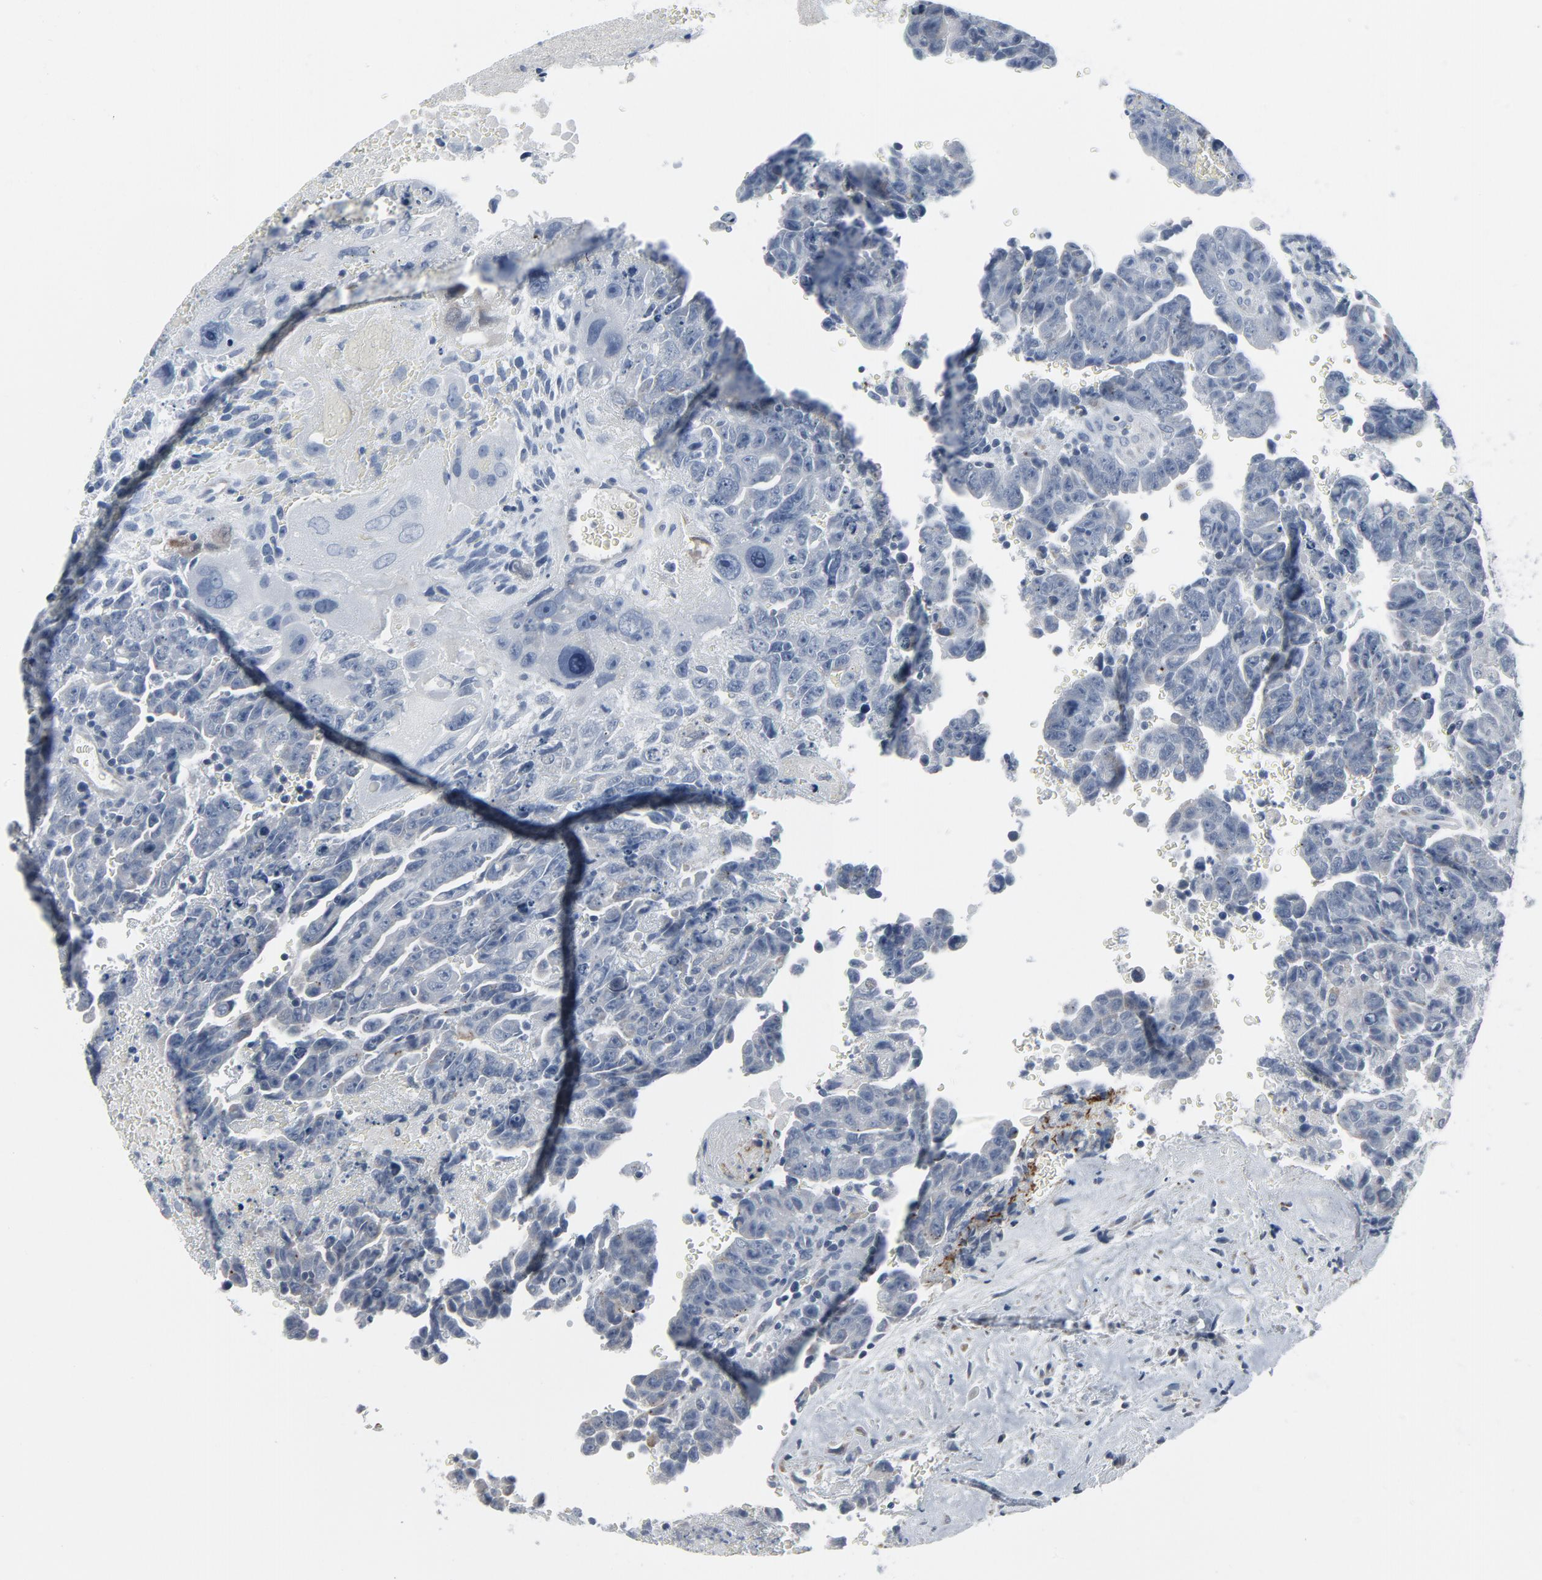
{"staining": {"intensity": "negative", "quantity": "none", "location": "none"}, "tissue": "testis cancer", "cell_type": "Tumor cells", "image_type": "cancer", "snomed": [{"axis": "morphology", "description": "Carcinoma, Embryonal, NOS"}, {"axis": "topography", "description": "Testis"}], "caption": "A photomicrograph of testis cancer (embryonal carcinoma) stained for a protein displays no brown staining in tumor cells.", "gene": "GPX2", "patient": {"sex": "male", "age": 28}}